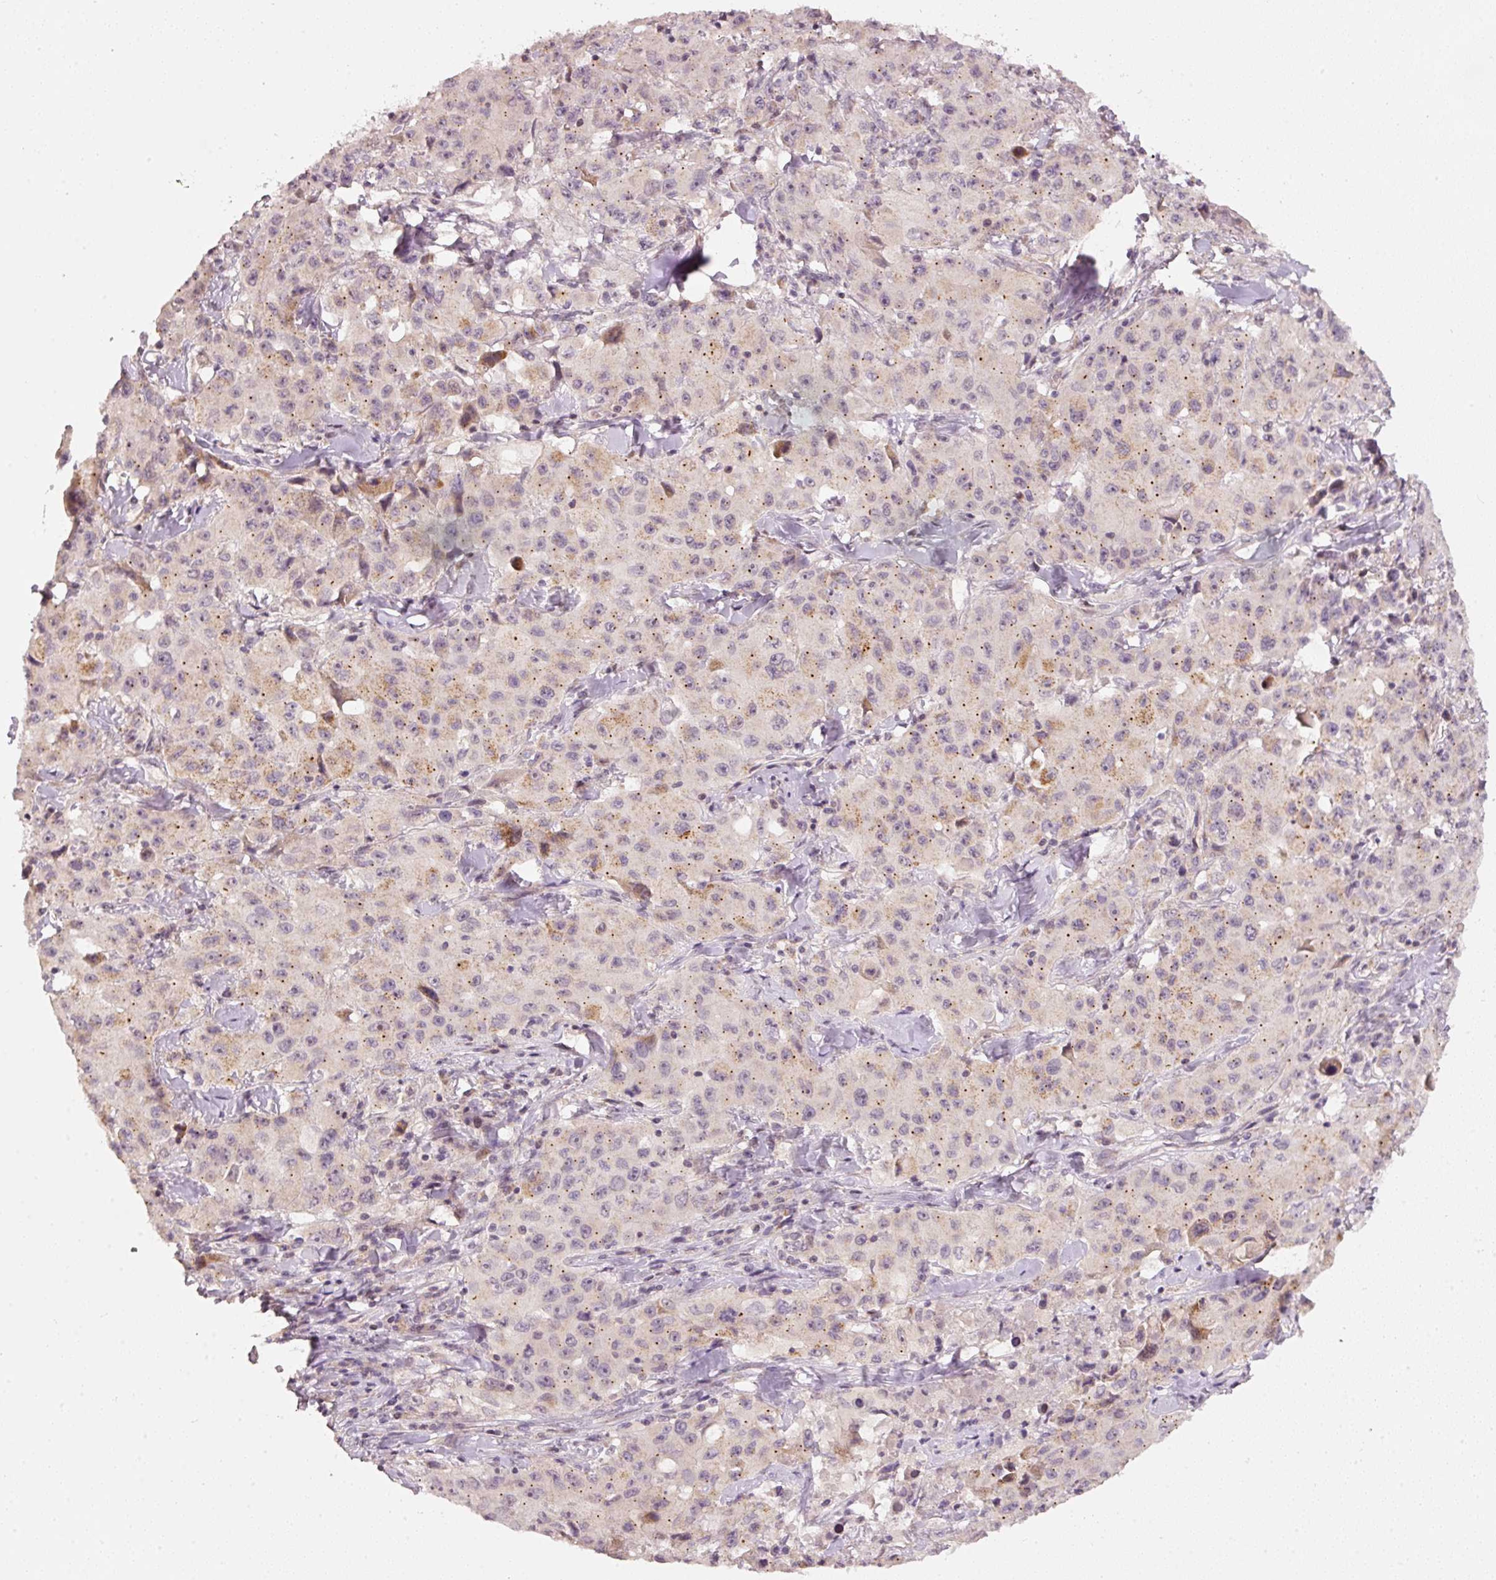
{"staining": {"intensity": "weak", "quantity": "<25%", "location": "cytoplasmic/membranous"}, "tissue": "lung cancer", "cell_type": "Tumor cells", "image_type": "cancer", "snomed": [{"axis": "morphology", "description": "Squamous cell carcinoma, NOS"}, {"axis": "topography", "description": "Lung"}], "caption": "DAB (3,3'-diaminobenzidine) immunohistochemical staining of human lung squamous cell carcinoma reveals no significant expression in tumor cells. (Stains: DAB (3,3'-diaminobenzidine) immunohistochemistry with hematoxylin counter stain, Microscopy: brightfield microscopy at high magnification).", "gene": "TOB2", "patient": {"sex": "male", "age": 63}}